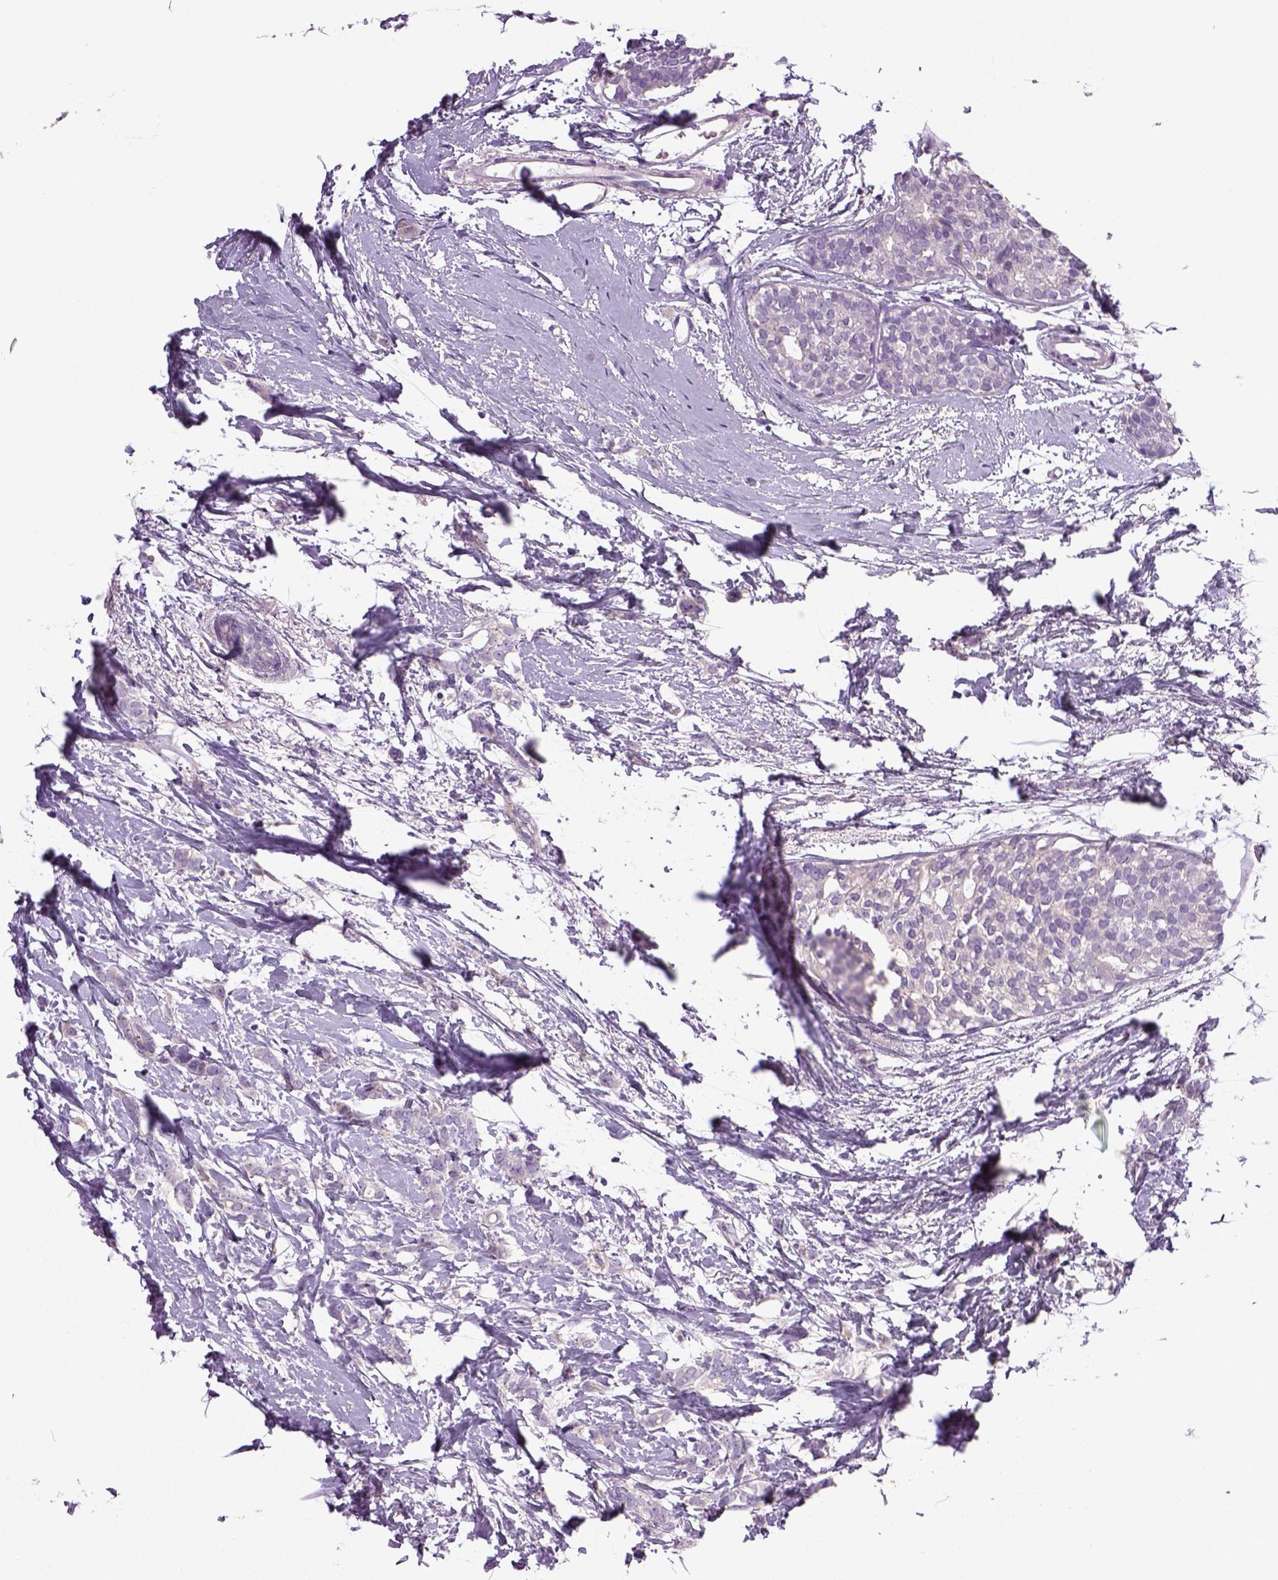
{"staining": {"intensity": "negative", "quantity": "none", "location": "none"}, "tissue": "breast cancer", "cell_type": "Tumor cells", "image_type": "cancer", "snomed": [{"axis": "morphology", "description": "Duct carcinoma"}, {"axis": "topography", "description": "Breast"}], "caption": "IHC image of neoplastic tissue: intraductal carcinoma (breast) stained with DAB displays no significant protein expression in tumor cells. The staining is performed using DAB (3,3'-diaminobenzidine) brown chromogen with nuclei counter-stained in using hematoxylin.", "gene": "NECAB2", "patient": {"sex": "female", "age": 40}}